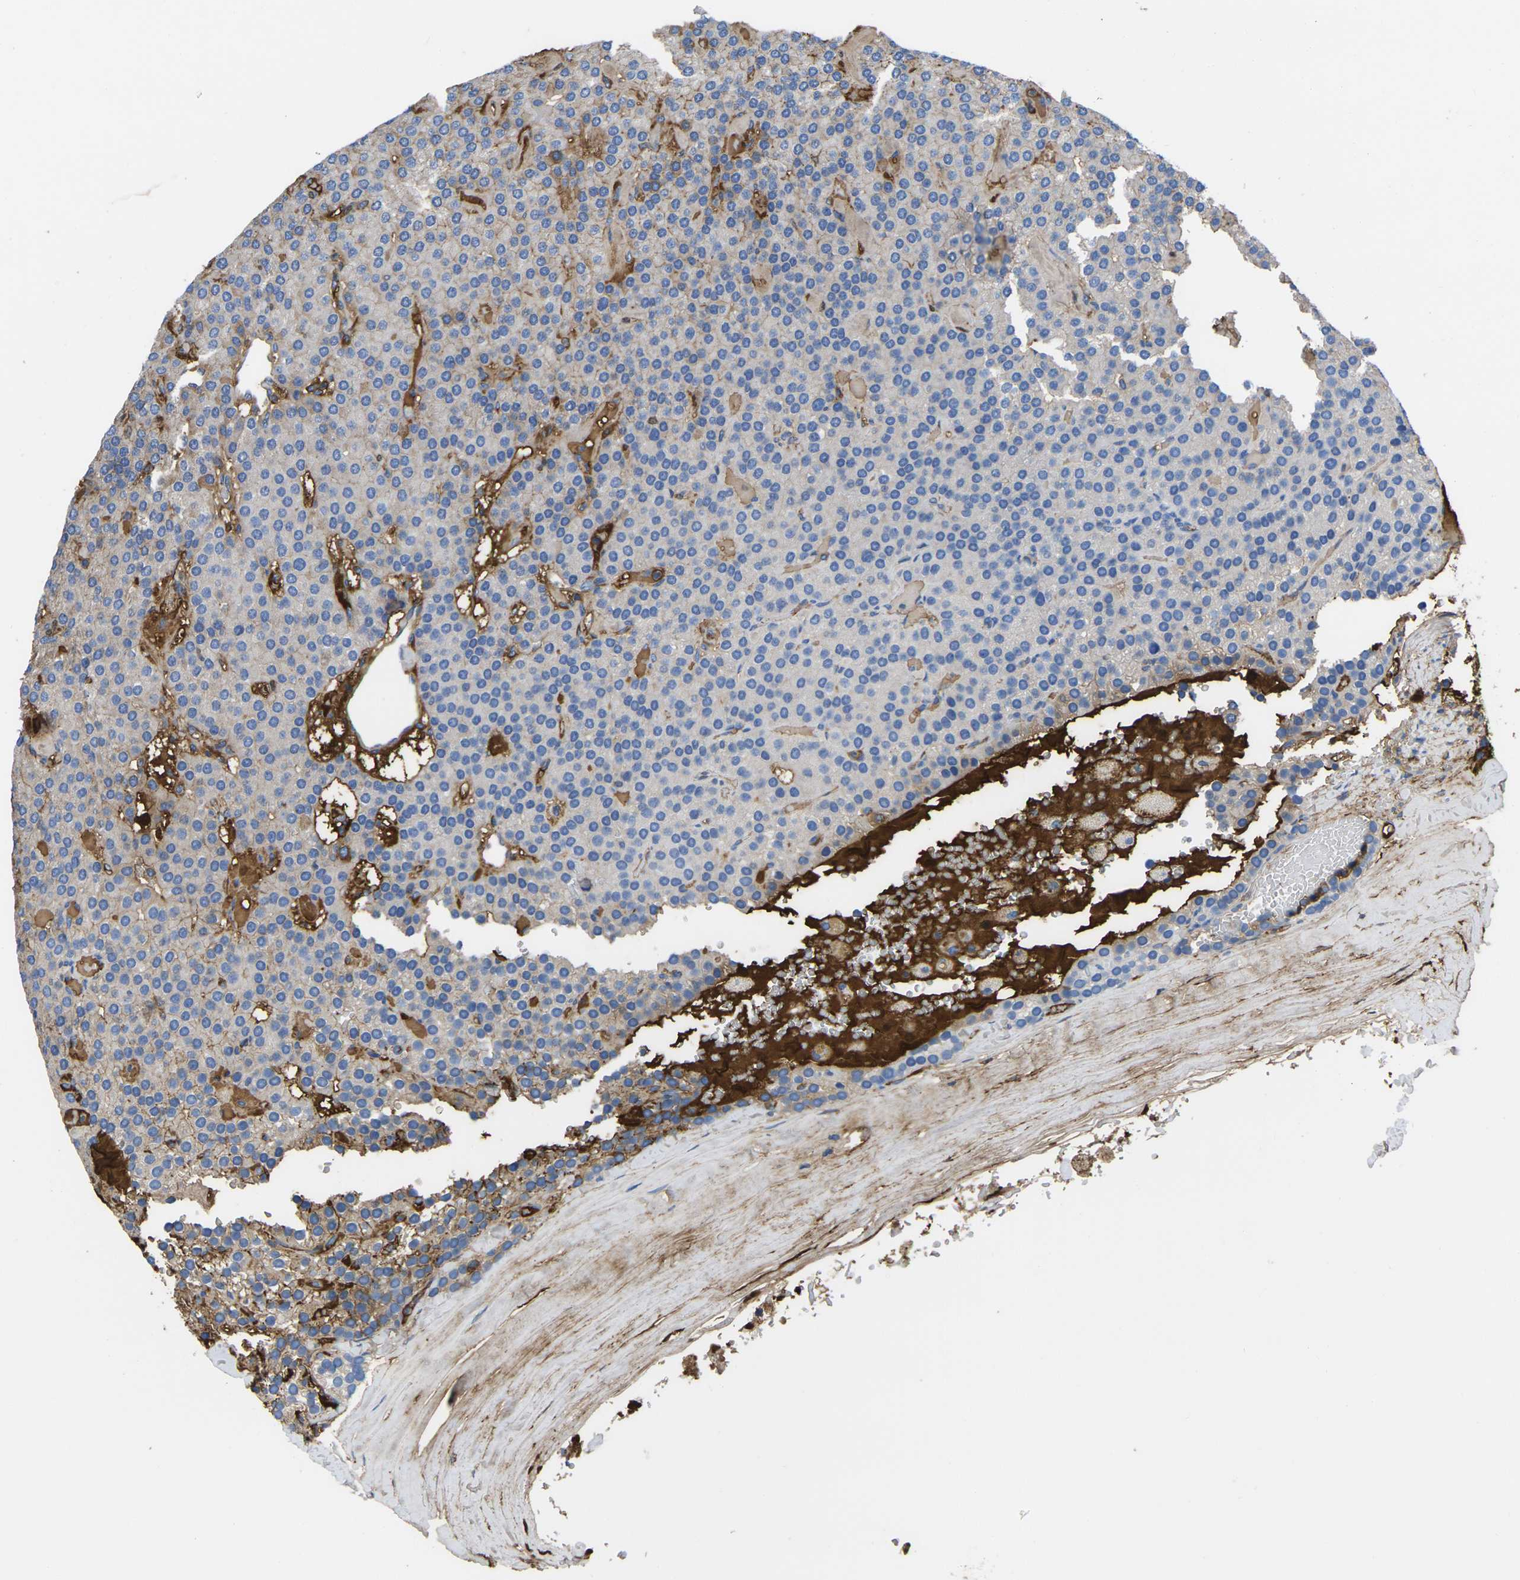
{"staining": {"intensity": "moderate", "quantity": "25%-75%", "location": "cytoplasmic/membranous"}, "tissue": "parathyroid gland", "cell_type": "Glandular cells", "image_type": "normal", "snomed": [{"axis": "morphology", "description": "Normal tissue, NOS"}, {"axis": "morphology", "description": "Adenoma, NOS"}, {"axis": "topography", "description": "Parathyroid gland"}], "caption": "A brown stain shows moderate cytoplasmic/membranous positivity of a protein in glandular cells of benign human parathyroid gland. The staining was performed using DAB, with brown indicating positive protein expression. Nuclei are stained blue with hematoxylin.", "gene": "GREM2", "patient": {"sex": "female", "age": 86}}